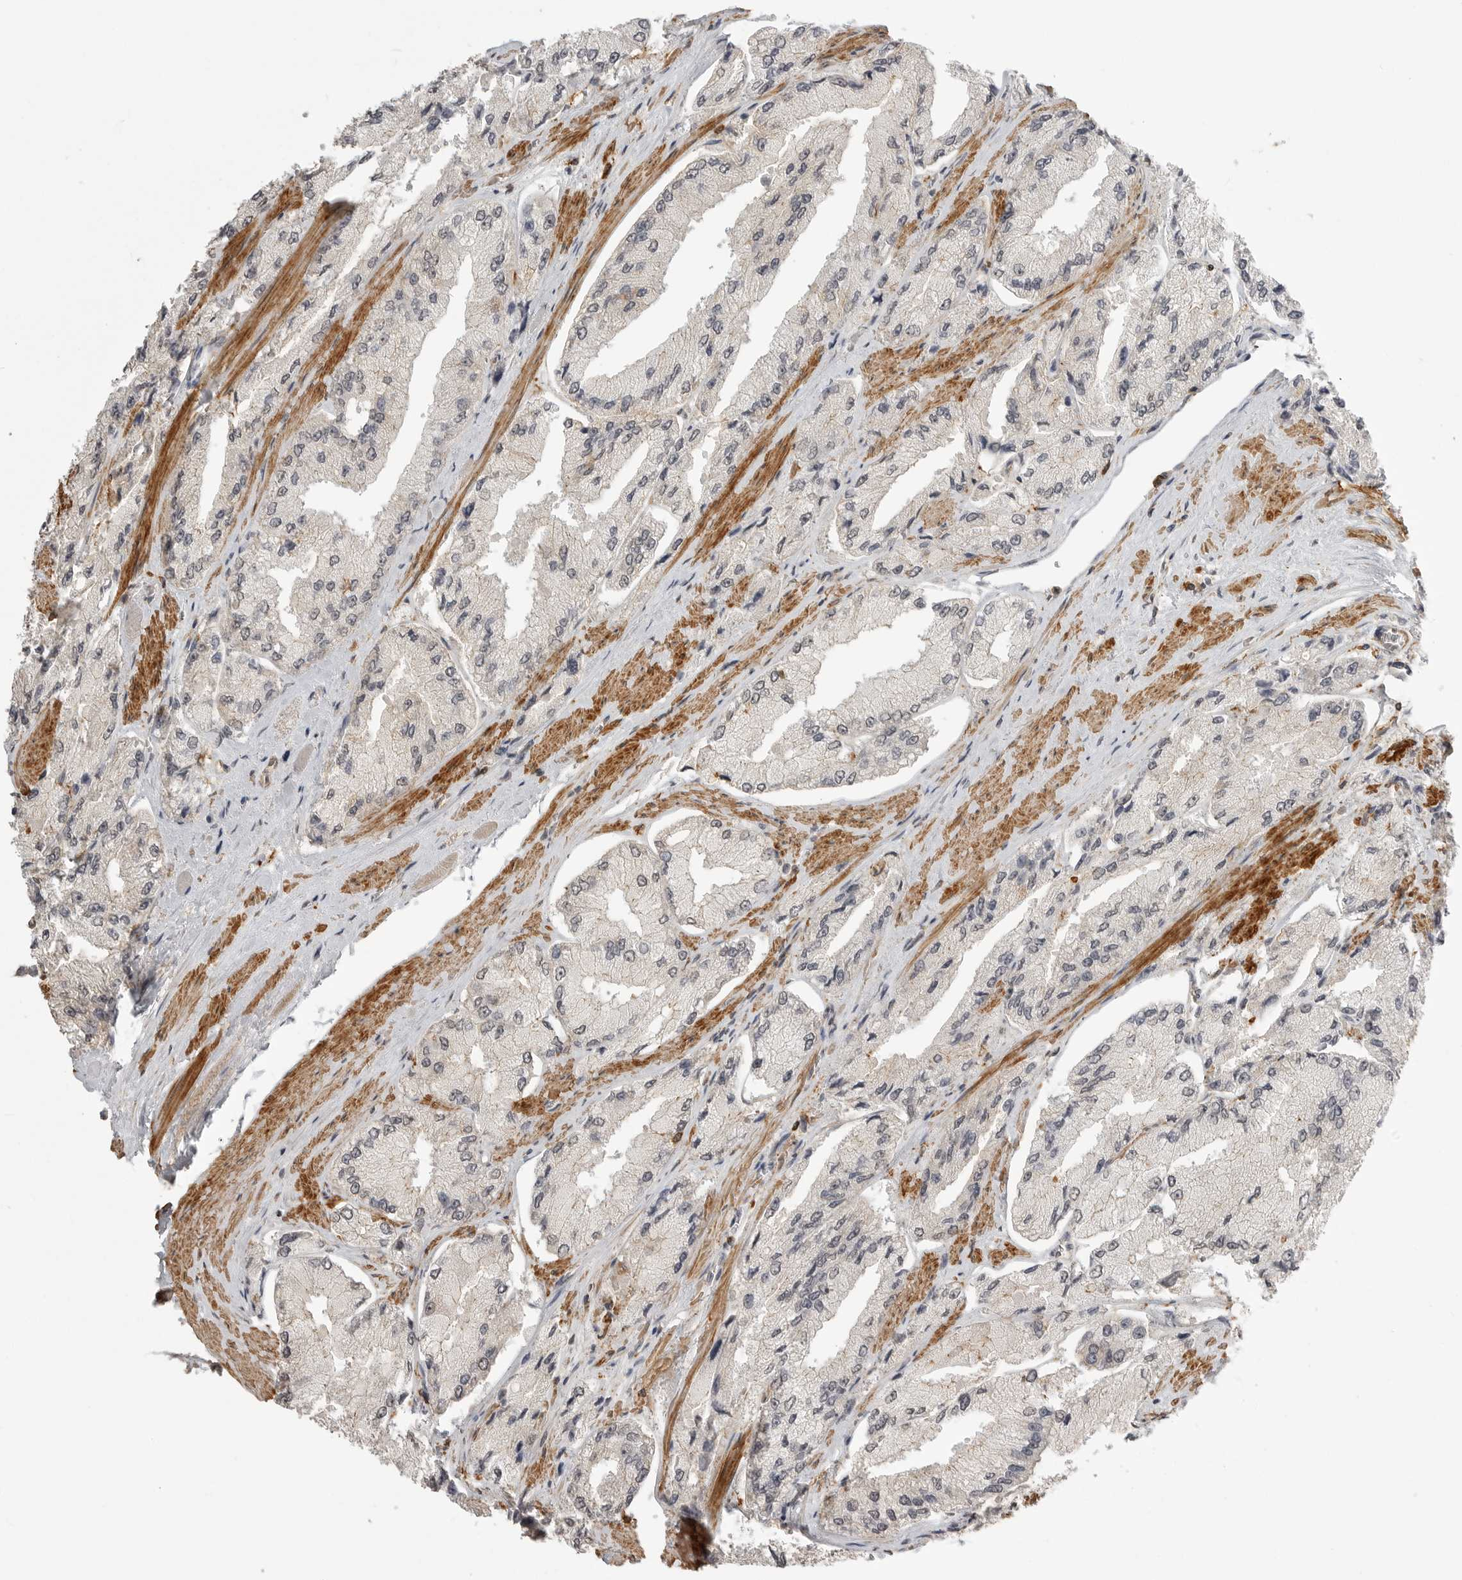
{"staining": {"intensity": "weak", "quantity": "<25%", "location": "cytoplasmic/membranous"}, "tissue": "prostate cancer", "cell_type": "Tumor cells", "image_type": "cancer", "snomed": [{"axis": "morphology", "description": "Adenocarcinoma, High grade"}, {"axis": "topography", "description": "Prostate"}], "caption": "Tumor cells are negative for protein expression in human prostate cancer (adenocarcinoma (high-grade)).", "gene": "GPC2", "patient": {"sex": "male", "age": 58}}